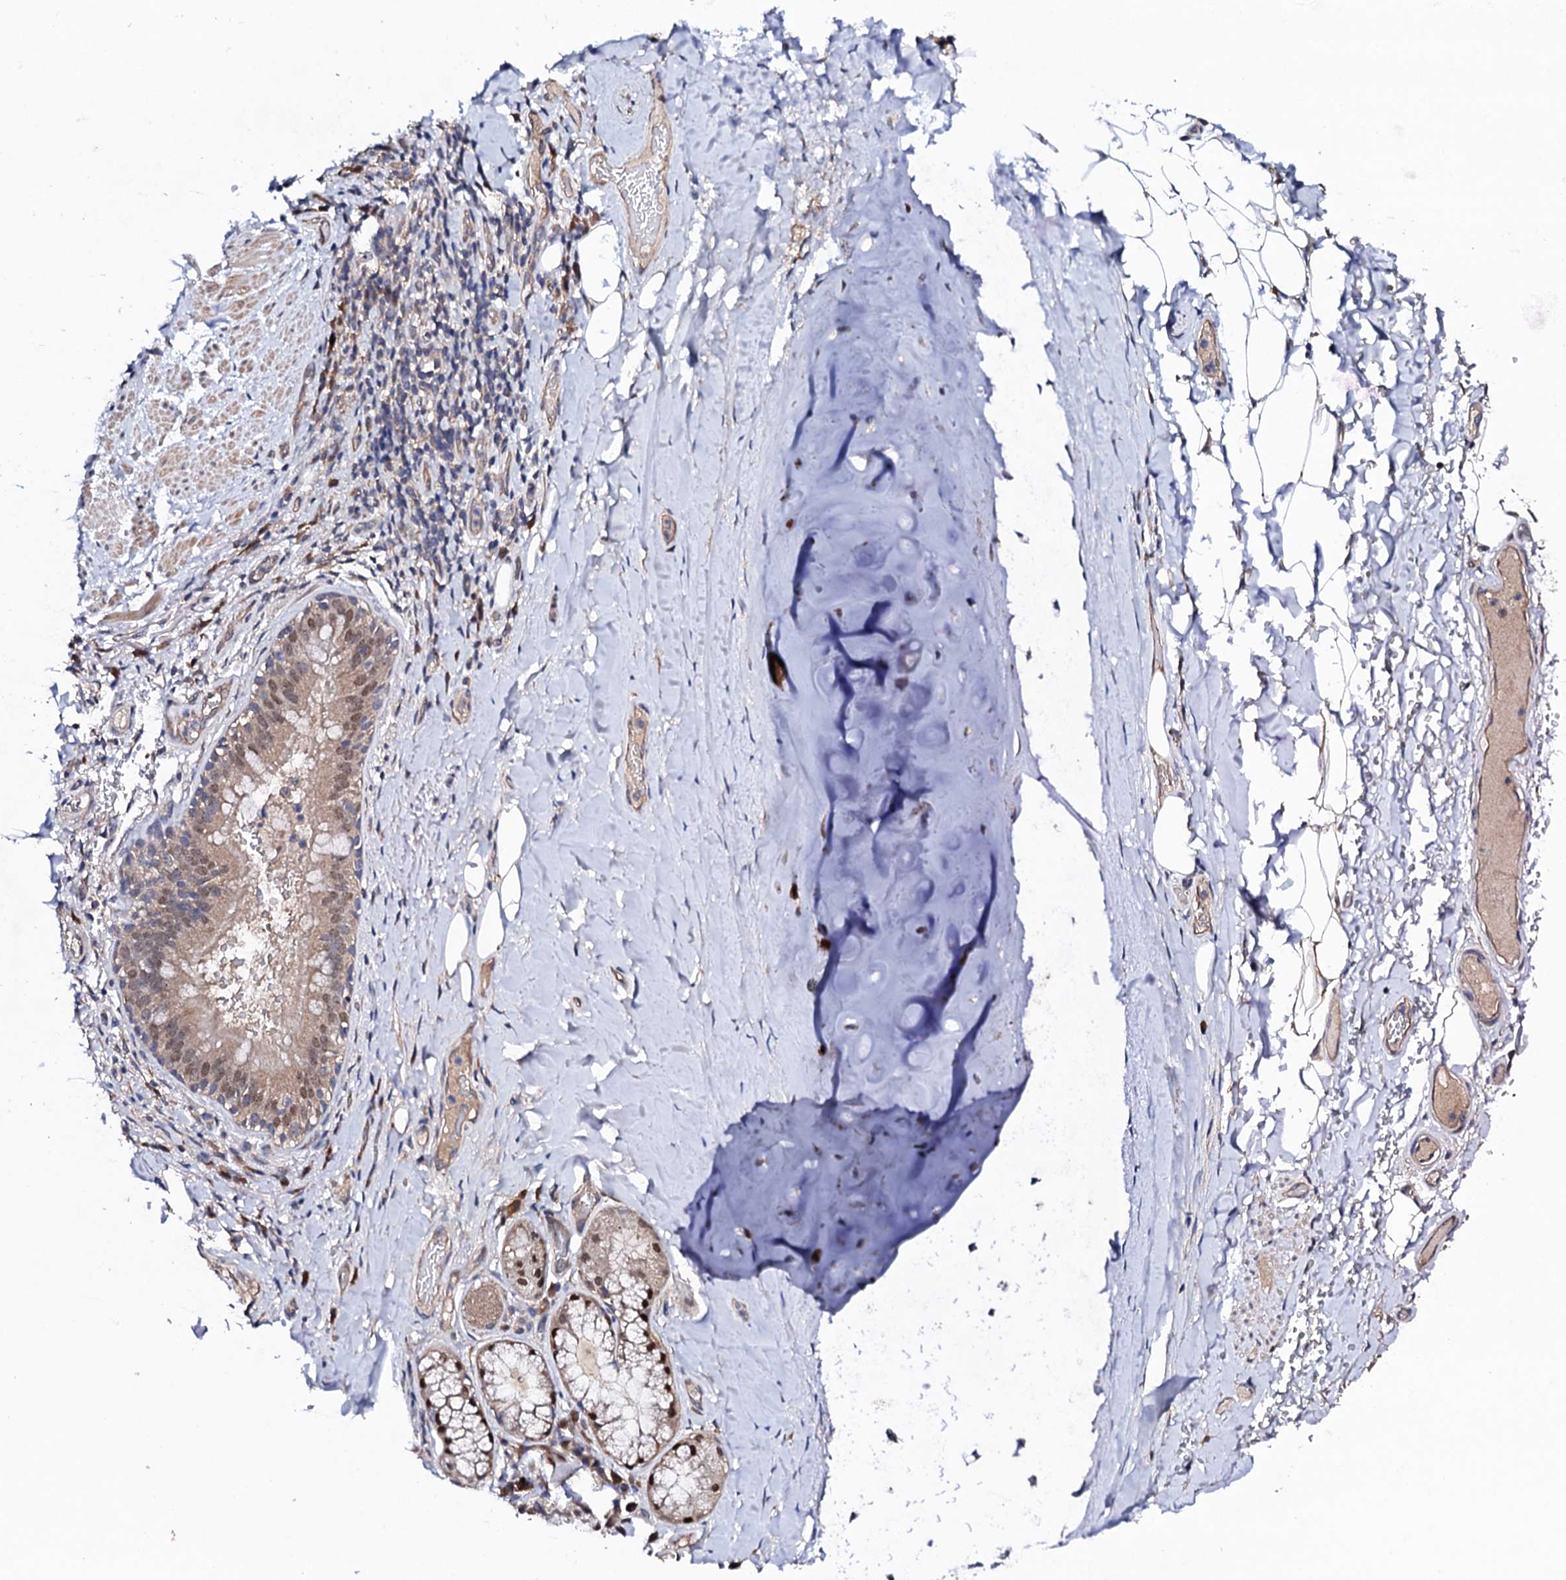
{"staining": {"intensity": "weak", "quantity": "<25%", "location": "cytoplasmic/membranous"}, "tissue": "adipose tissue", "cell_type": "Adipocytes", "image_type": "normal", "snomed": [{"axis": "morphology", "description": "Normal tissue, NOS"}, {"axis": "topography", "description": "Lymph node"}, {"axis": "topography", "description": "Cartilage tissue"}, {"axis": "topography", "description": "Bronchus"}], "caption": "Immunohistochemical staining of benign adipose tissue demonstrates no significant expression in adipocytes.", "gene": "IP6K1", "patient": {"sex": "male", "age": 63}}